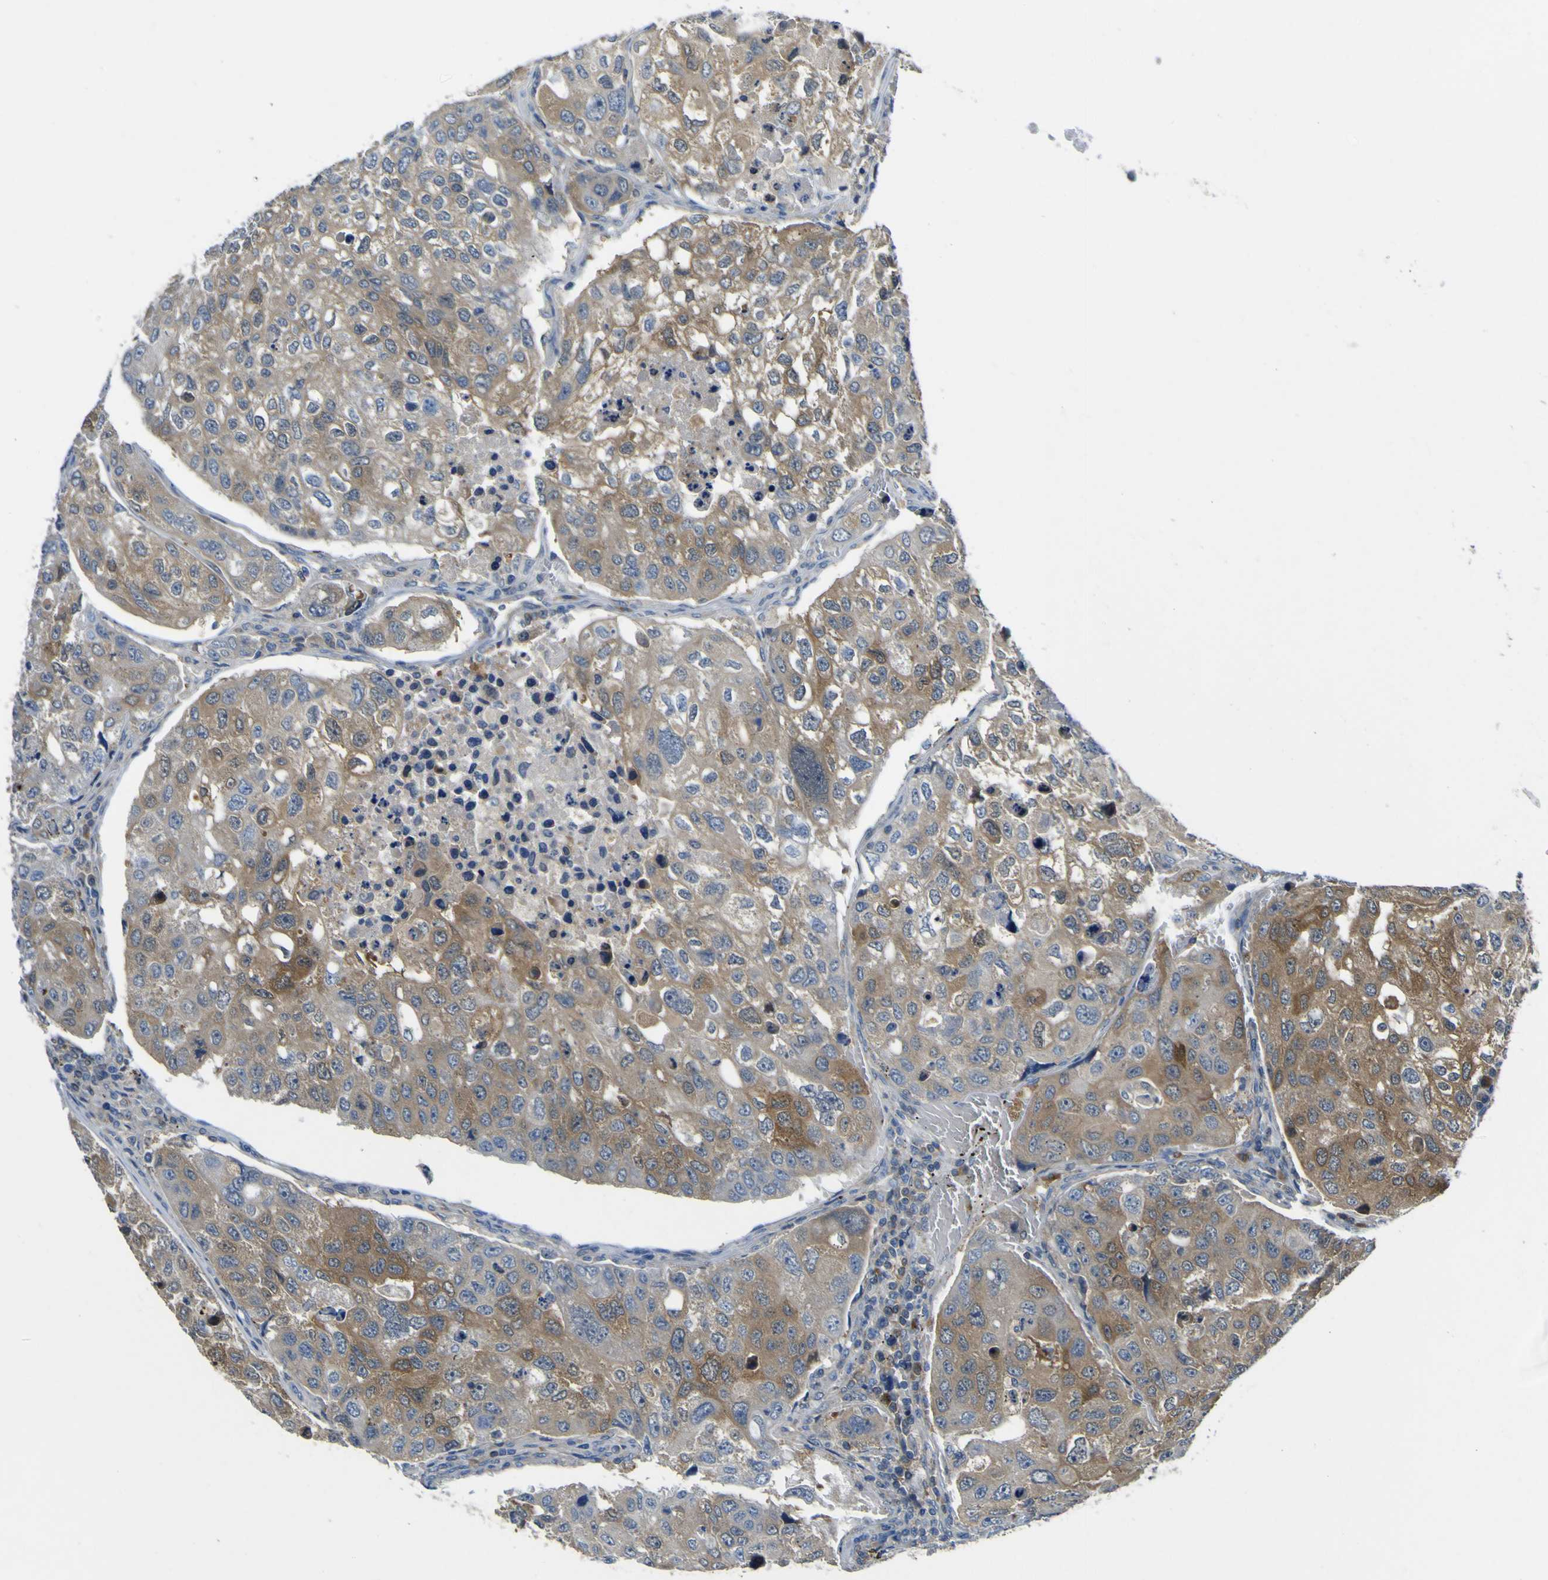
{"staining": {"intensity": "moderate", "quantity": ">75%", "location": "cytoplasmic/membranous"}, "tissue": "urothelial cancer", "cell_type": "Tumor cells", "image_type": "cancer", "snomed": [{"axis": "morphology", "description": "Urothelial carcinoma, High grade"}, {"axis": "topography", "description": "Lymph node"}, {"axis": "topography", "description": "Urinary bladder"}], "caption": "High-magnification brightfield microscopy of urothelial carcinoma (high-grade) stained with DAB (3,3'-diaminobenzidine) (brown) and counterstained with hematoxylin (blue). tumor cells exhibit moderate cytoplasmic/membranous positivity is identified in about>75% of cells.", "gene": "EML2", "patient": {"sex": "male", "age": 51}}